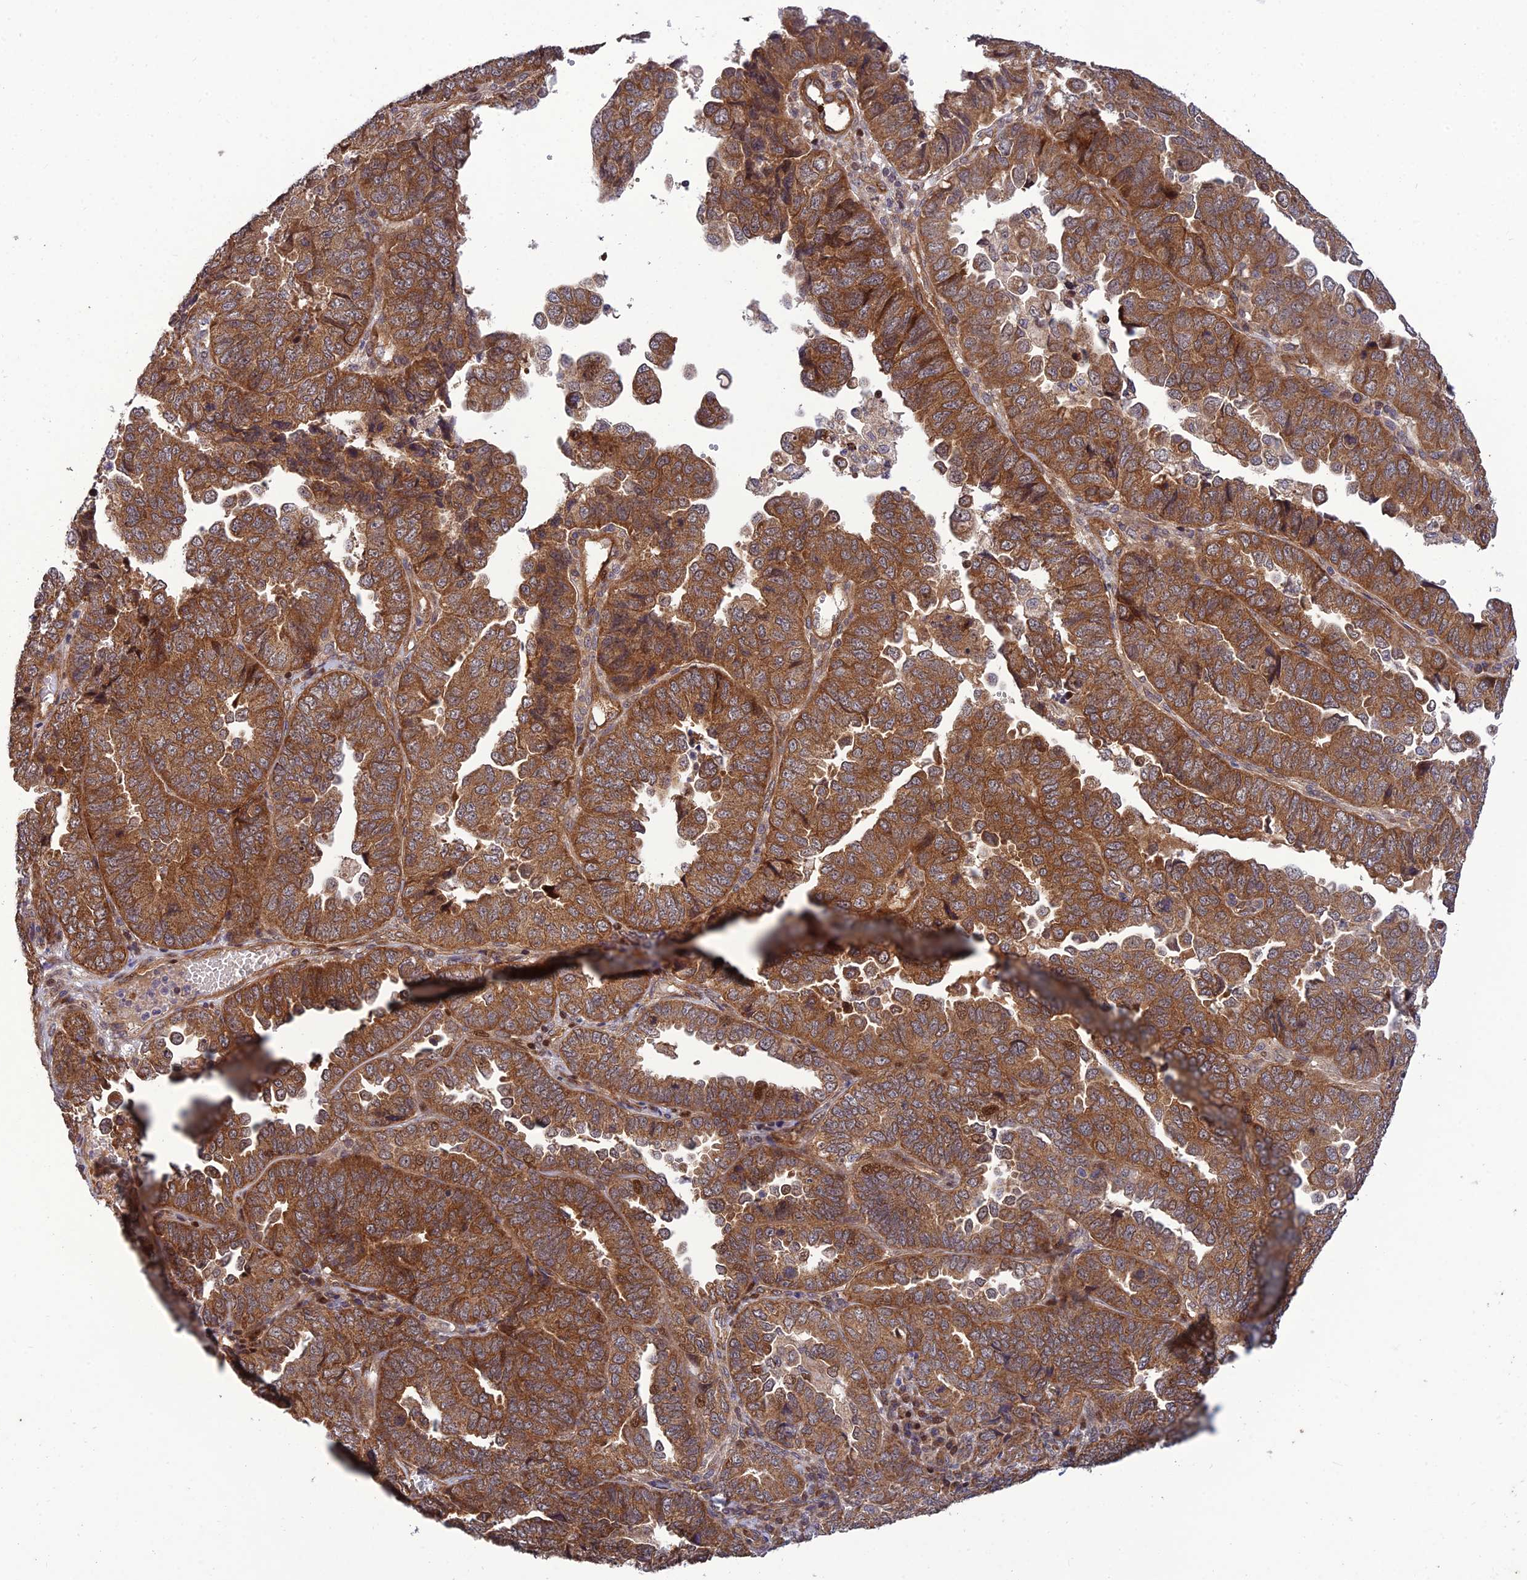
{"staining": {"intensity": "strong", "quantity": ">75%", "location": "cytoplasmic/membranous"}, "tissue": "endometrial cancer", "cell_type": "Tumor cells", "image_type": "cancer", "snomed": [{"axis": "morphology", "description": "Adenocarcinoma, NOS"}, {"axis": "topography", "description": "Endometrium"}], "caption": "Endometrial cancer (adenocarcinoma) tissue exhibits strong cytoplasmic/membranous positivity in about >75% of tumor cells", "gene": "PLEKHG2", "patient": {"sex": "female", "age": 79}}